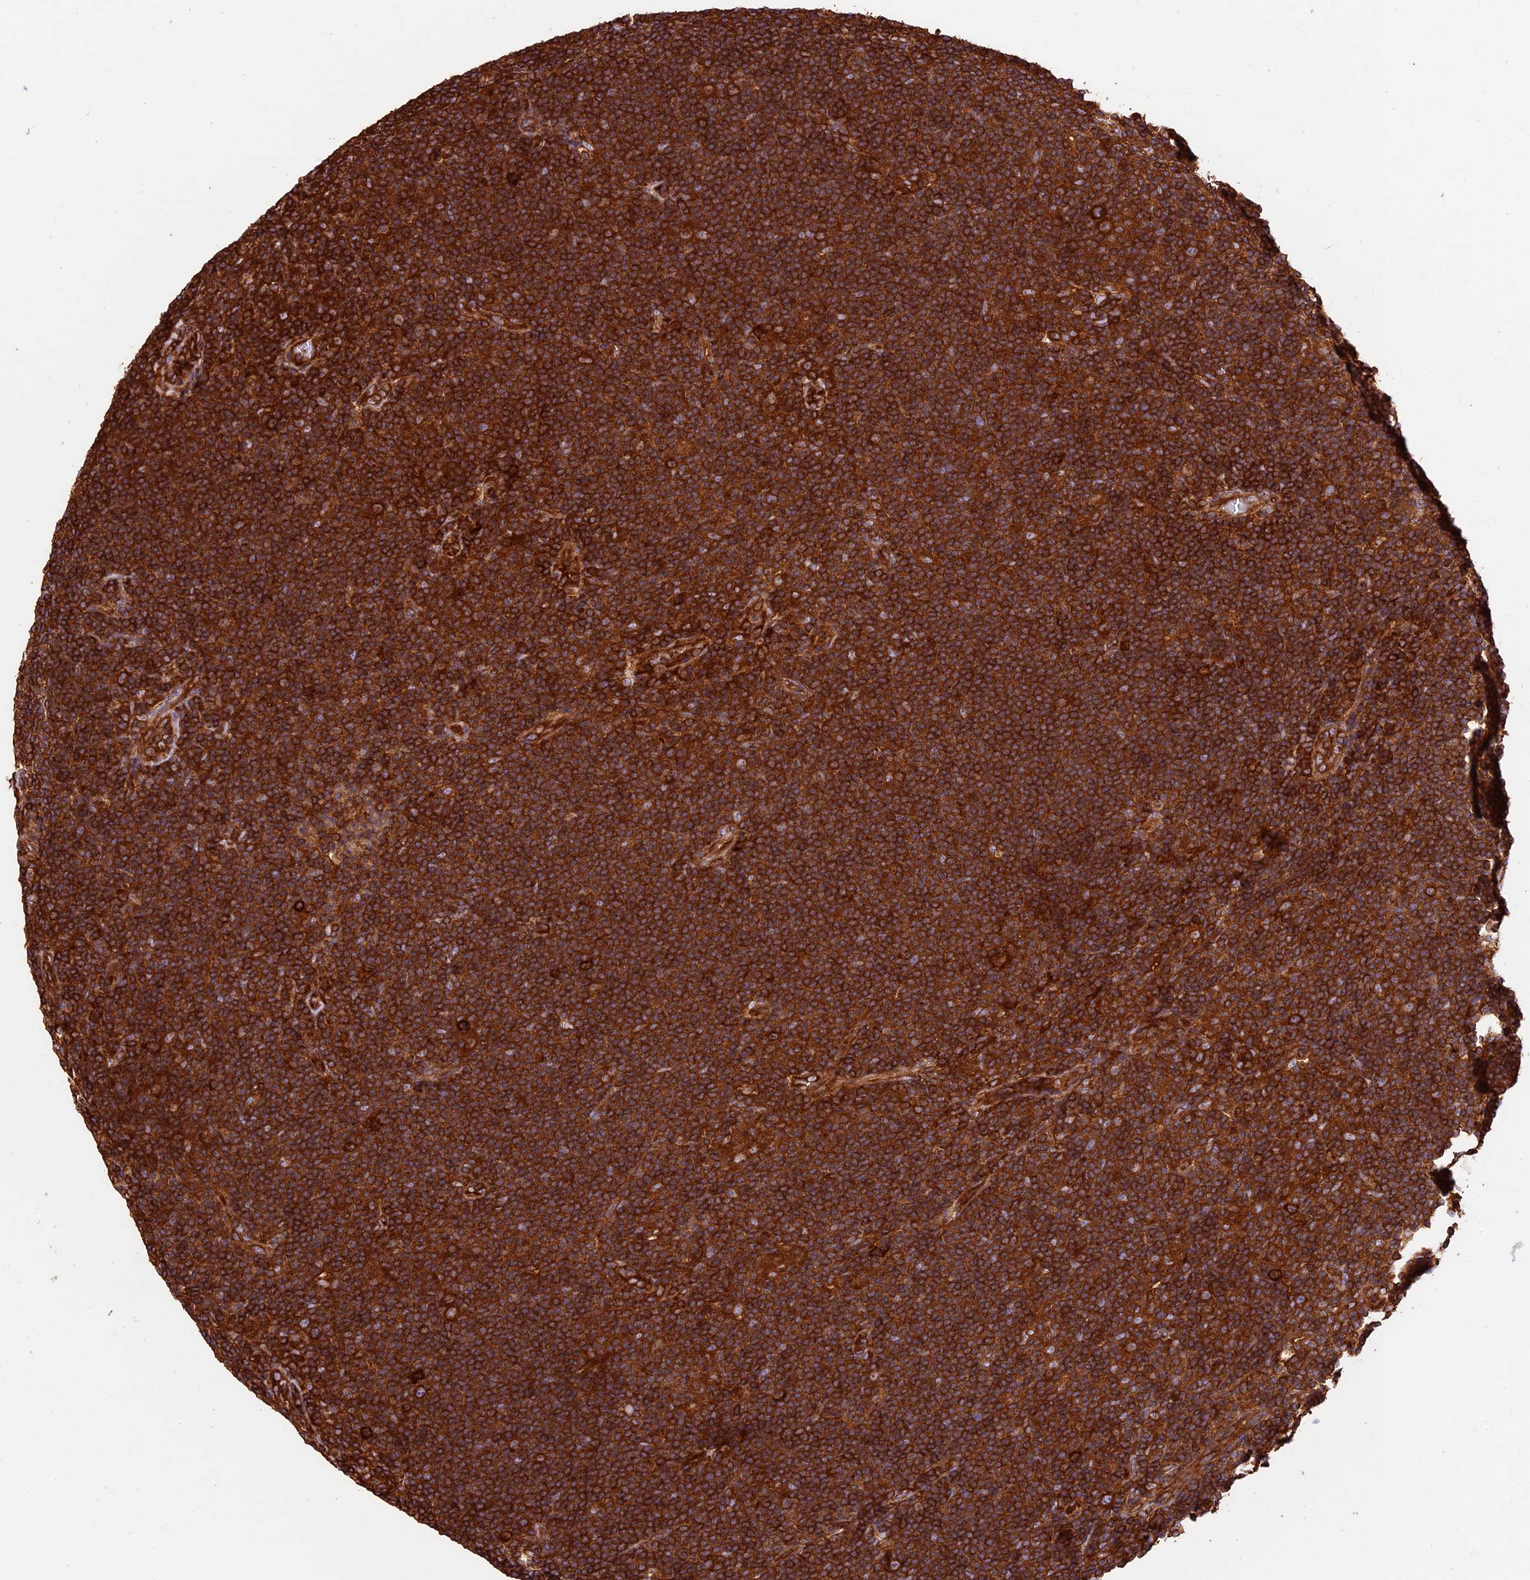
{"staining": {"intensity": "strong", "quantity": ">75%", "location": "cytoplasmic/membranous"}, "tissue": "lymphoma", "cell_type": "Tumor cells", "image_type": "cancer", "snomed": [{"axis": "morphology", "description": "Hodgkin's disease, NOS"}, {"axis": "topography", "description": "Lymph node"}], "caption": "Immunohistochemical staining of lymphoma demonstrates high levels of strong cytoplasmic/membranous positivity in about >75% of tumor cells.", "gene": "KARS1", "patient": {"sex": "female", "age": 57}}